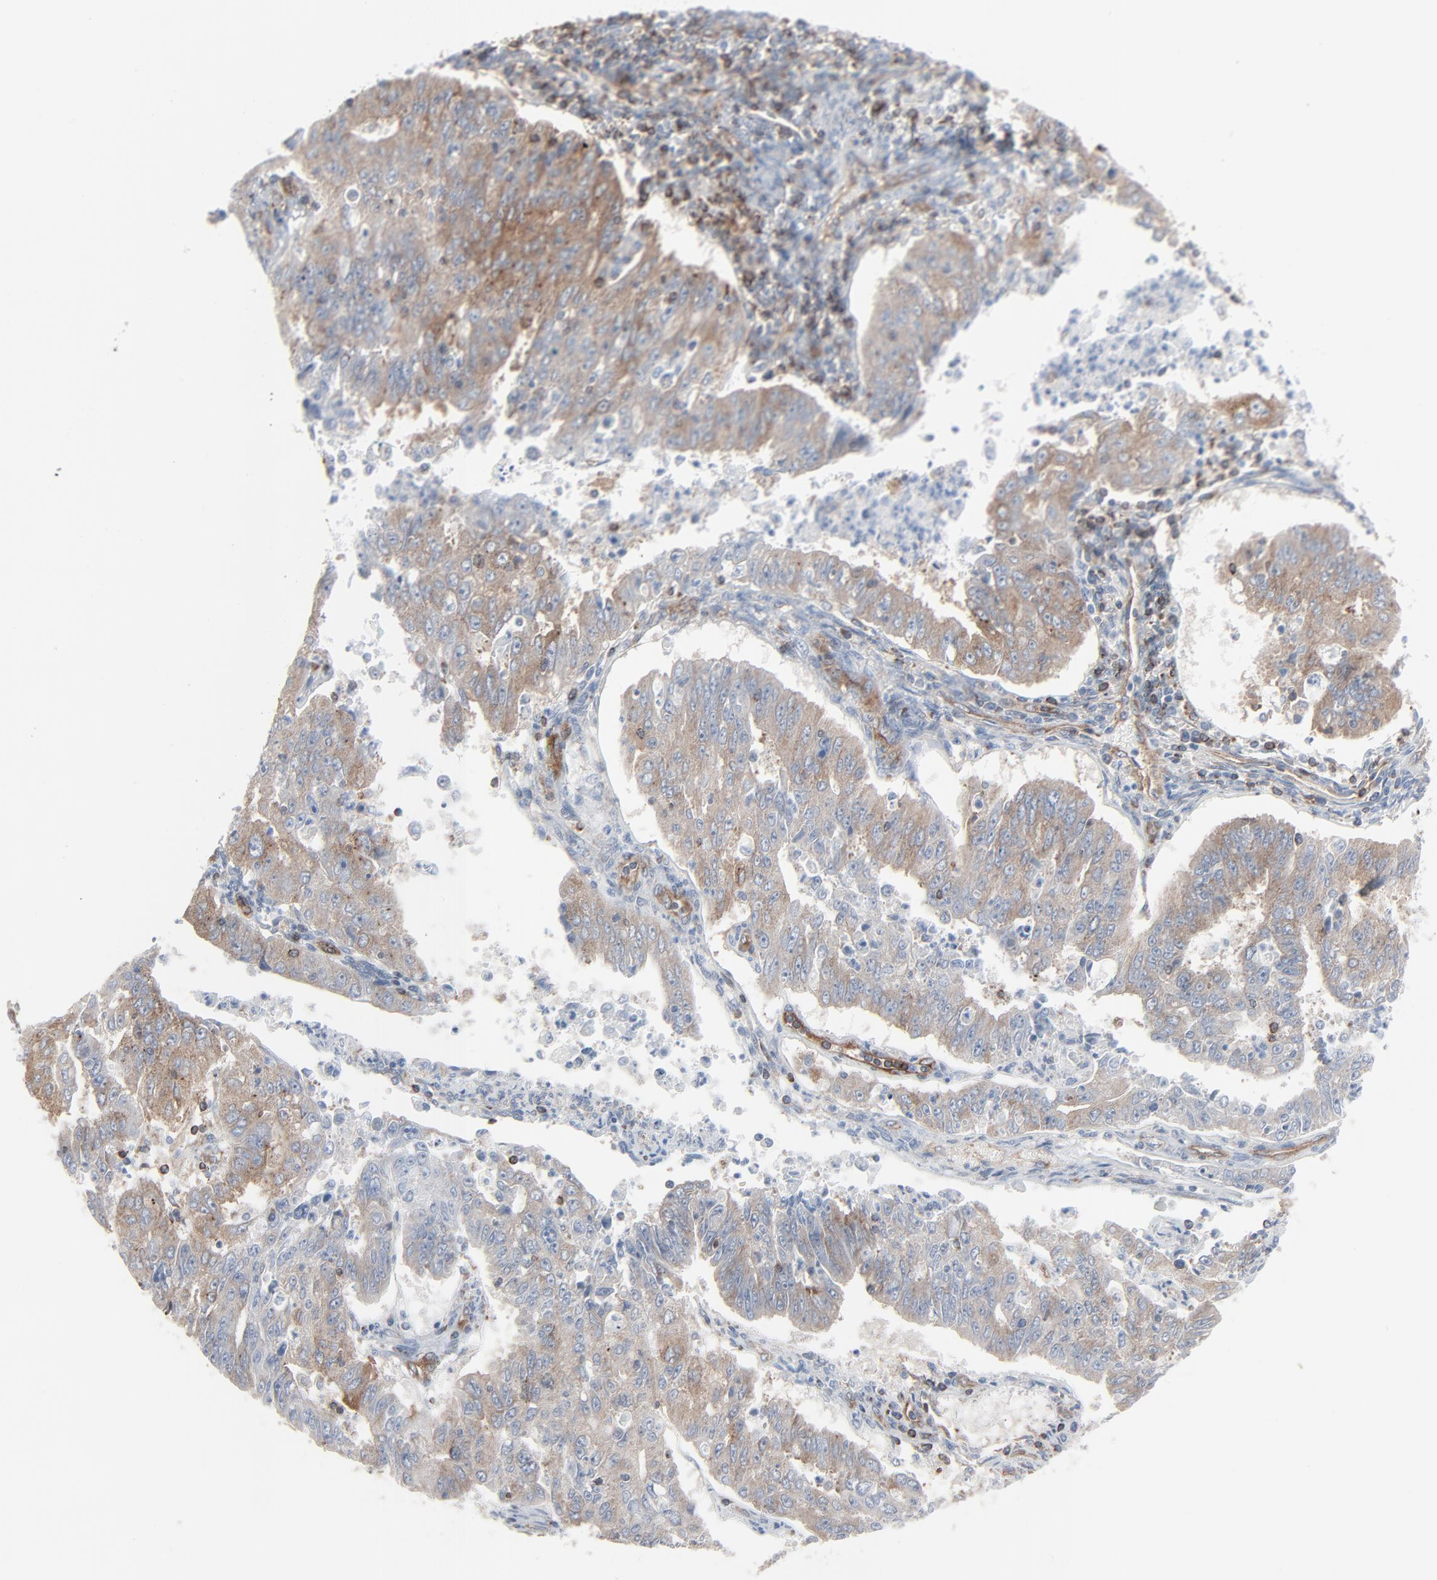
{"staining": {"intensity": "weak", "quantity": ">75%", "location": "cytoplasmic/membranous"}, "tissue": "endometrial cancer", "cell_type": "Tumor cells", "image_type": "cancer", "snomed": [{"axis": "morphology", "description": "Adenocarcinoma, NOS"}, {"axis": "topography", "description": "Endometrium"}], "caption": "Immunohistochemical staining of endometrial cancer (adenocarcinoma) displays weak cytoplasmic/membranous protein expression in approximately >75% of tumor cells. The protein of interest is stained brown, and the nuclei are stained in blue (DAB IHC with brightfield microscopy, high magnification).", "gene": "OPTN", "patient": {"sex": "female", "age": 42}}